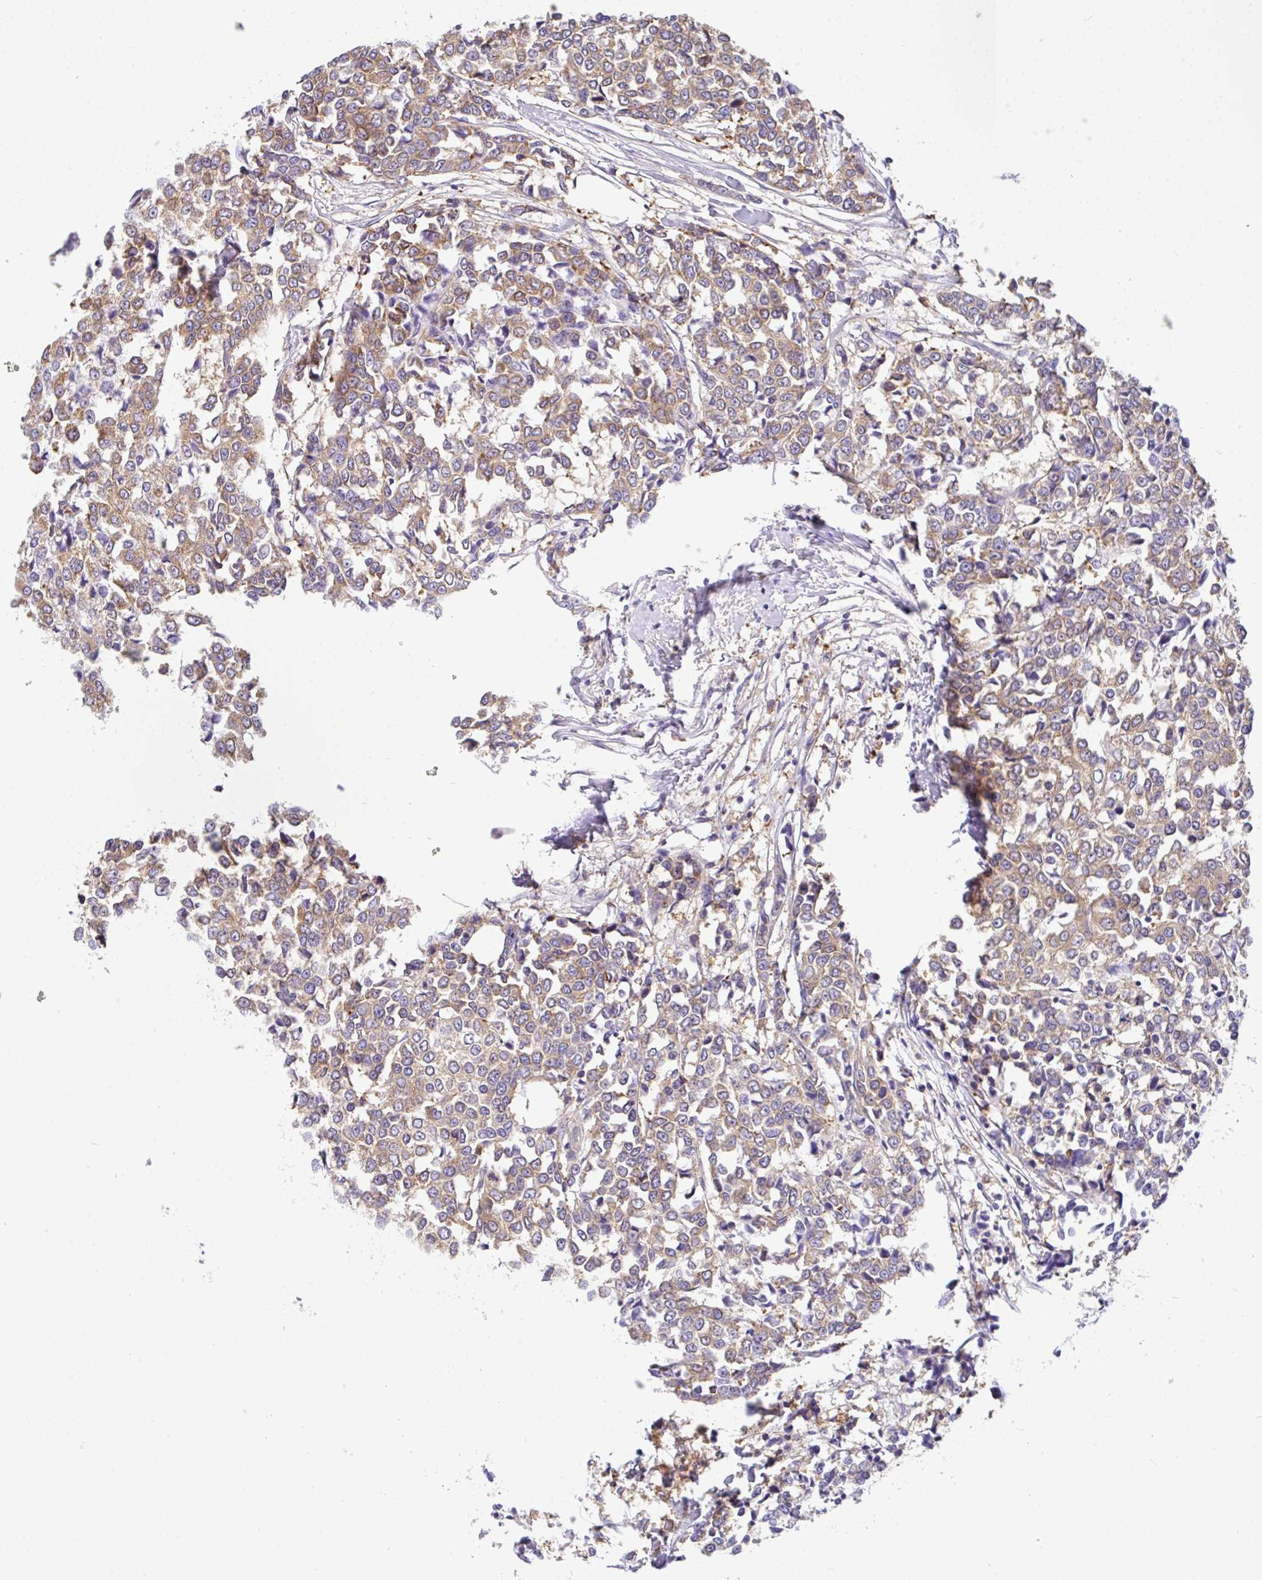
{"staining": {"intensity": "moderate", "quantity": "25%-75%", "location": "cytoplasmic/membranous"}, "tissue": "breast cancer", "cell_type": "Tumor cells", "image_type": "cancer", "snomed": [{"axis": "morphology", "description": "Duct carcinoma"}, {"axis": "topography", "description": "Breast"}], "caption": "Brown immunohistochemical staining in human infiltrating ductal carcinoma (breast) exhibits moderate cytoplasmic/membranous positivity in approximately 25%-75% of tumor cells.", "gene": "GFPT2", "patient": {"sex": "female", "age": 80}}